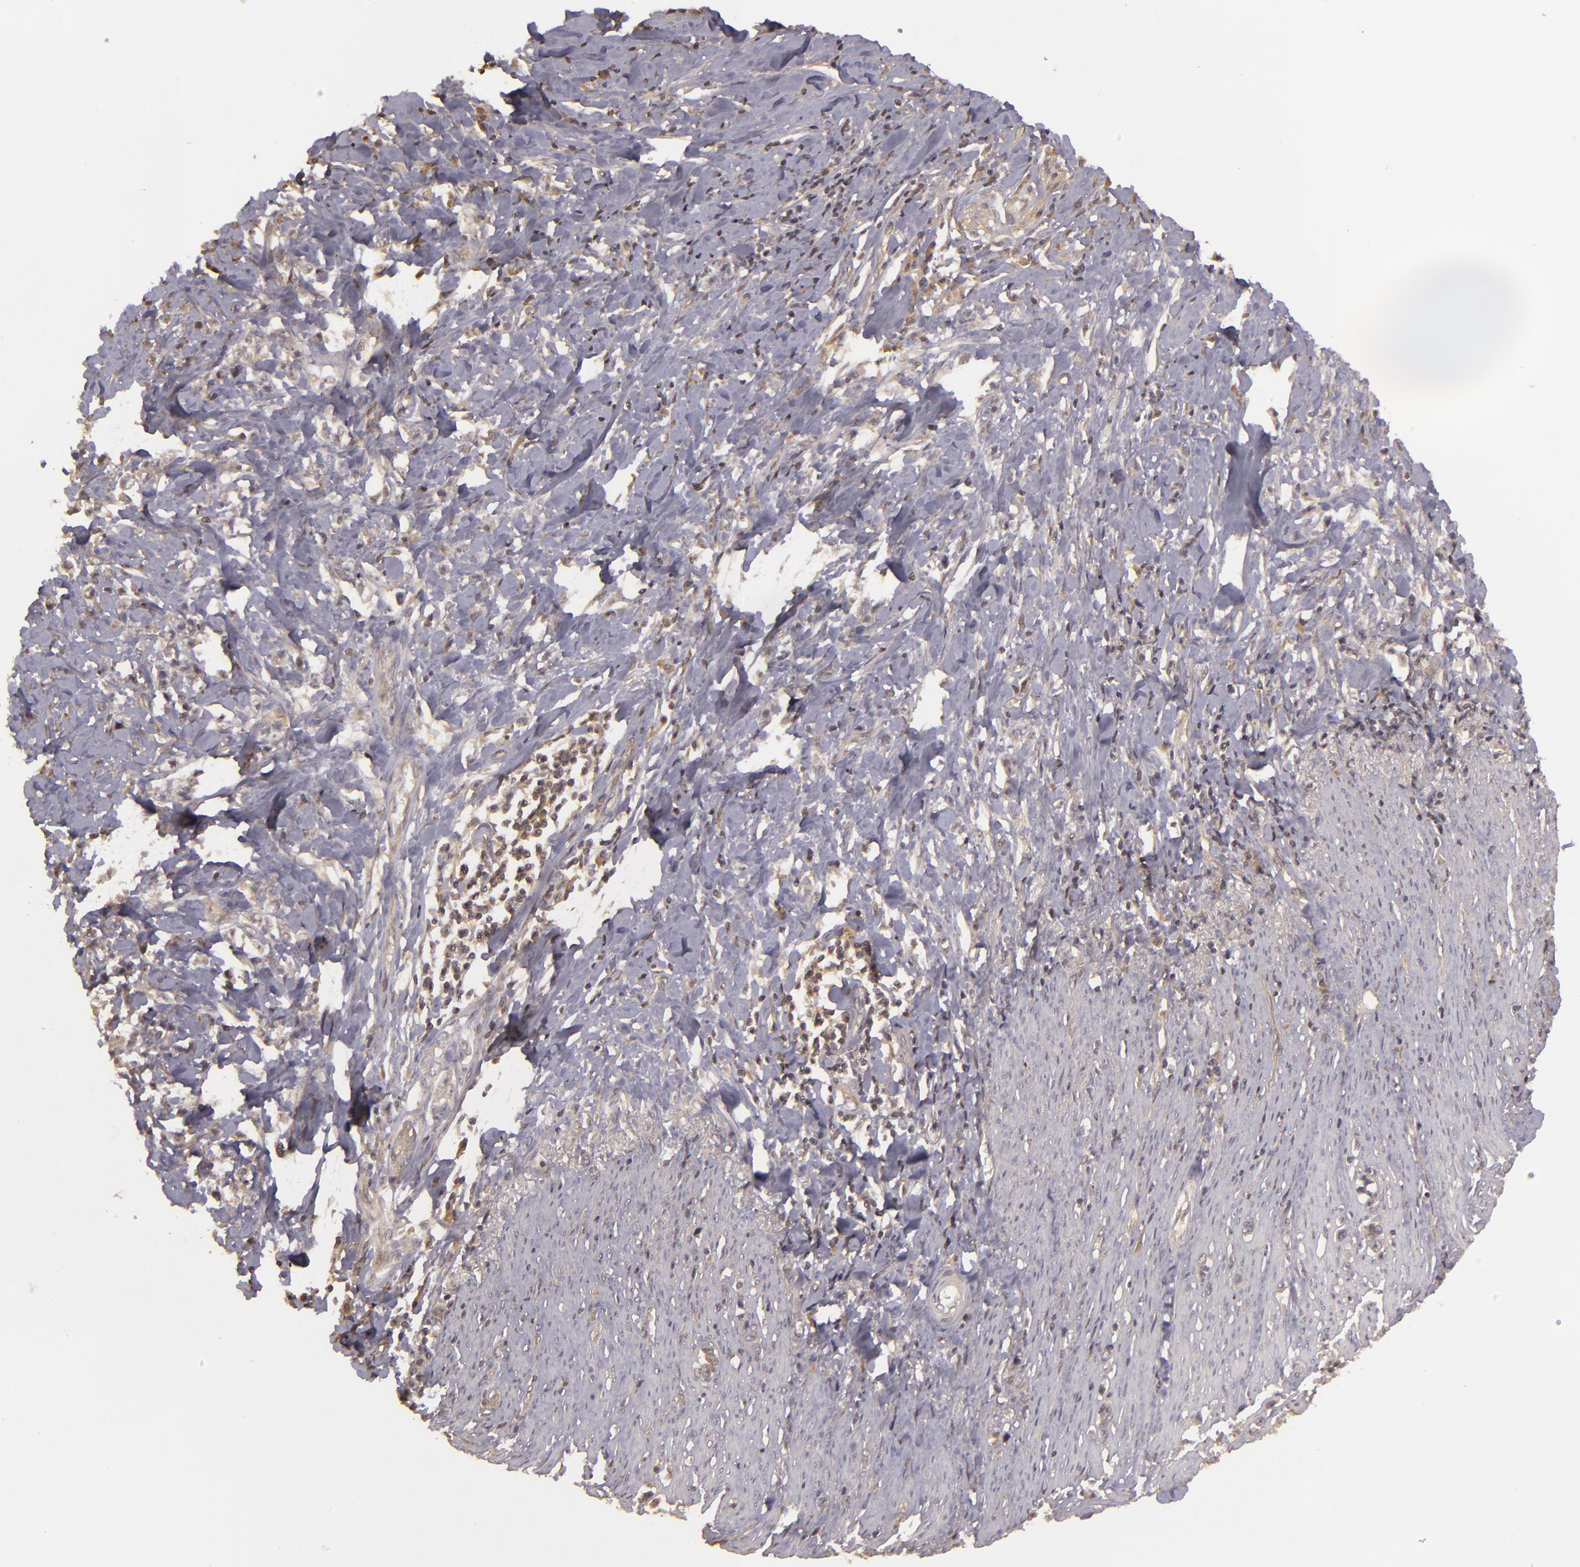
{"staining": {"intensity": "weak", "quantity": ">75%", "location": "cytoplasmic/membranous"}, "tissue": "stomach cancer", "cell_type": "Tumor cells", "image_type": "cancer", "snomed": [{"axis": "morphology", "description": "Adenocarcinoma, NOS"}, {"axis": "topography", "description": "Stomach, lower"}], "caption": "Weak cytoplasmic/membranous protein staining is seen in approximately >75% of tumor cells in stomach cancer (adenocarcinoma).", "gene": "HRAS", "patient": {"sex": "male", "age": 88}}